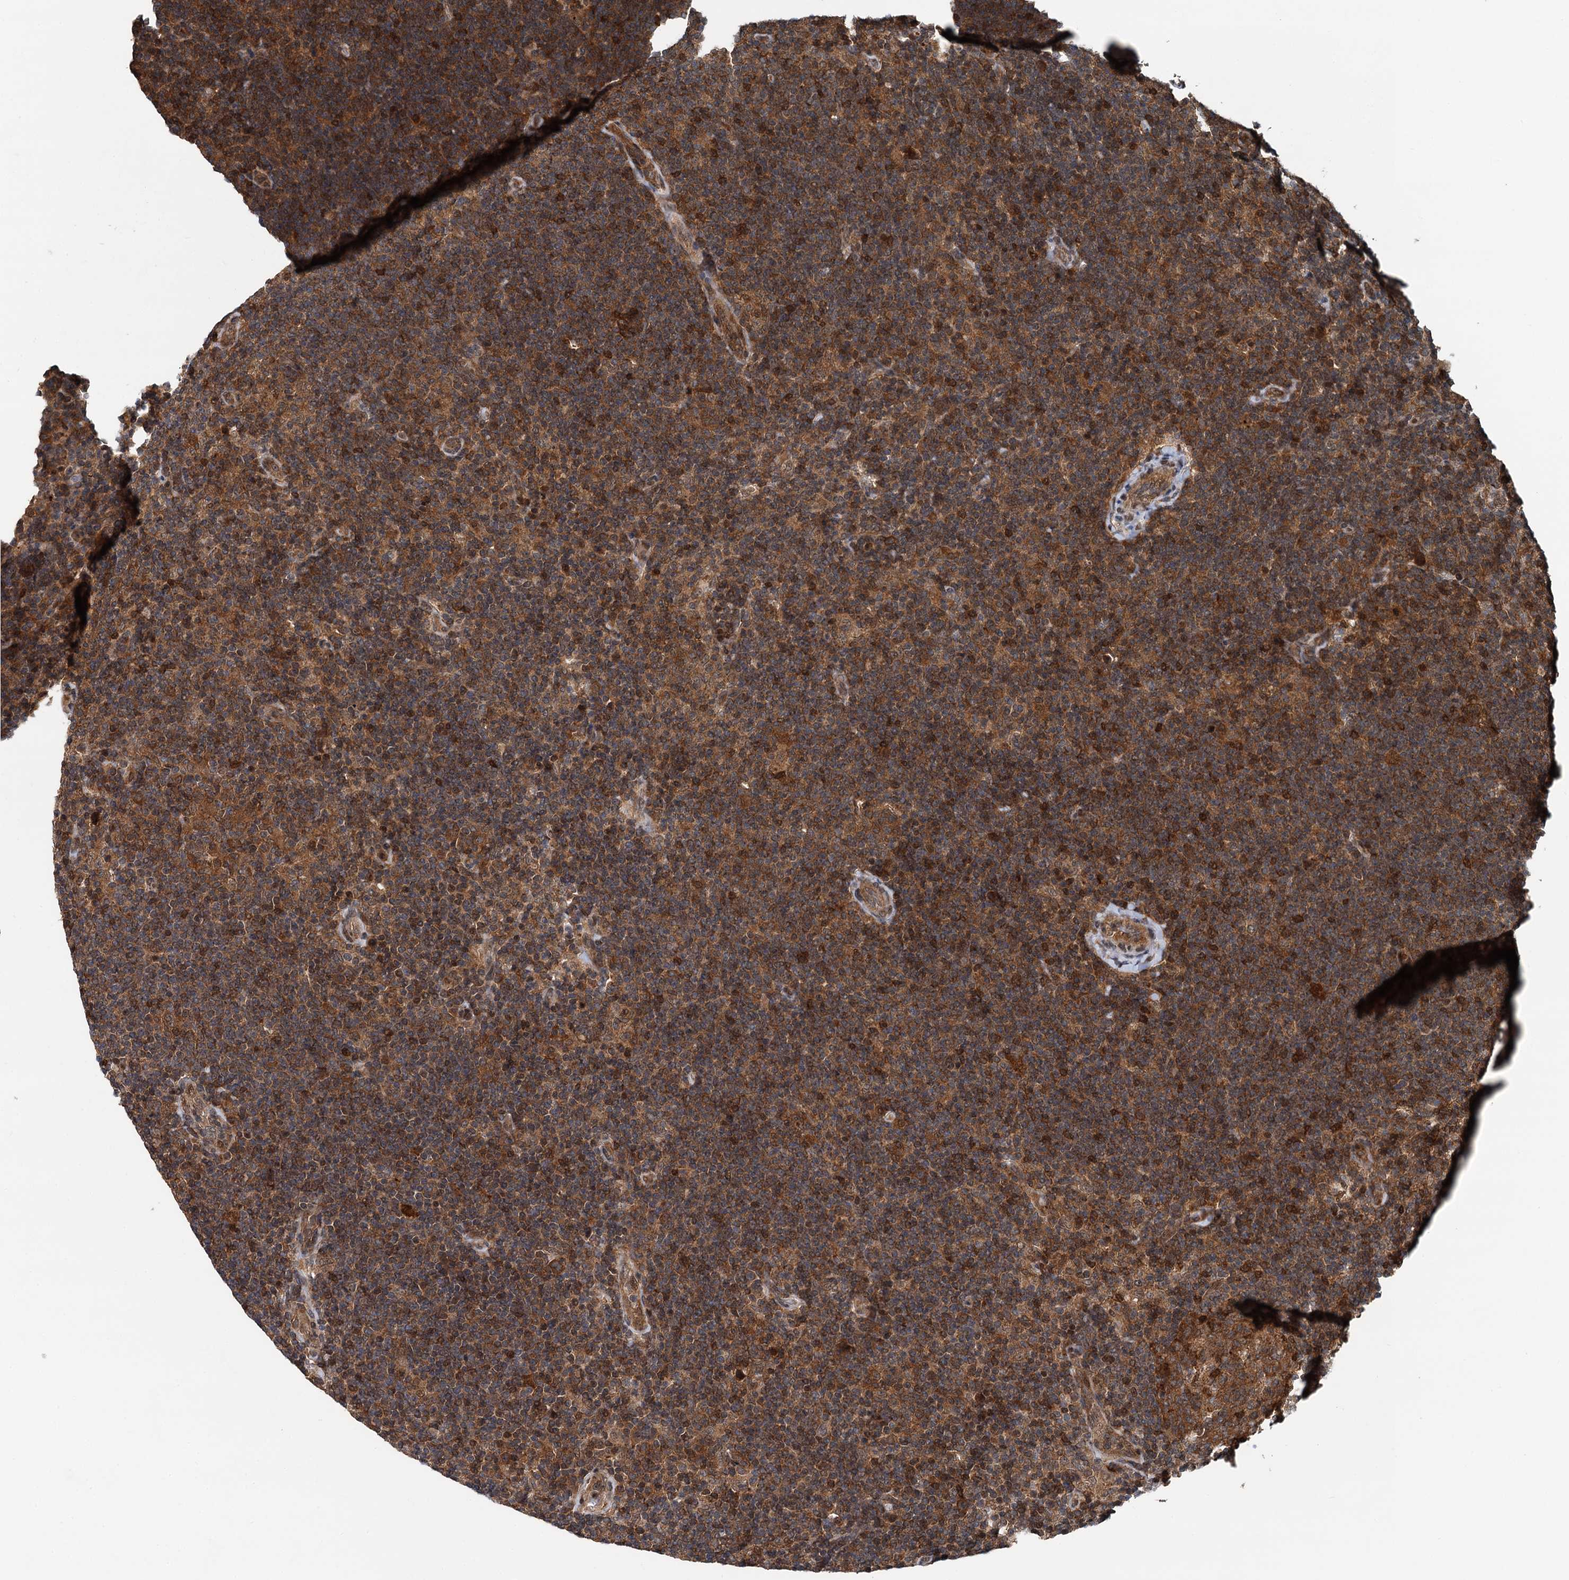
{"staining": {"intensity": "strong", "quantity": ">75%", "location": "cytoplasmic/membranous"}, "tissue": "lymphoma", "cell_type": "Tumor cells", "image_type": "cancer", "snomed": [{"axis": "morphology", "description": "Hodgkin's disease, NOS"}, {"axis": "topography", "description": "Lymph node"}], "caption": "DAB immunohistochemical staining of Hodgkin's disease demonstrates strong cytoplasmic/membranous protein staining in about >75% of tumor cells.", "gene": "STUB1", "patient": {"sex": "female", "age": 57}}